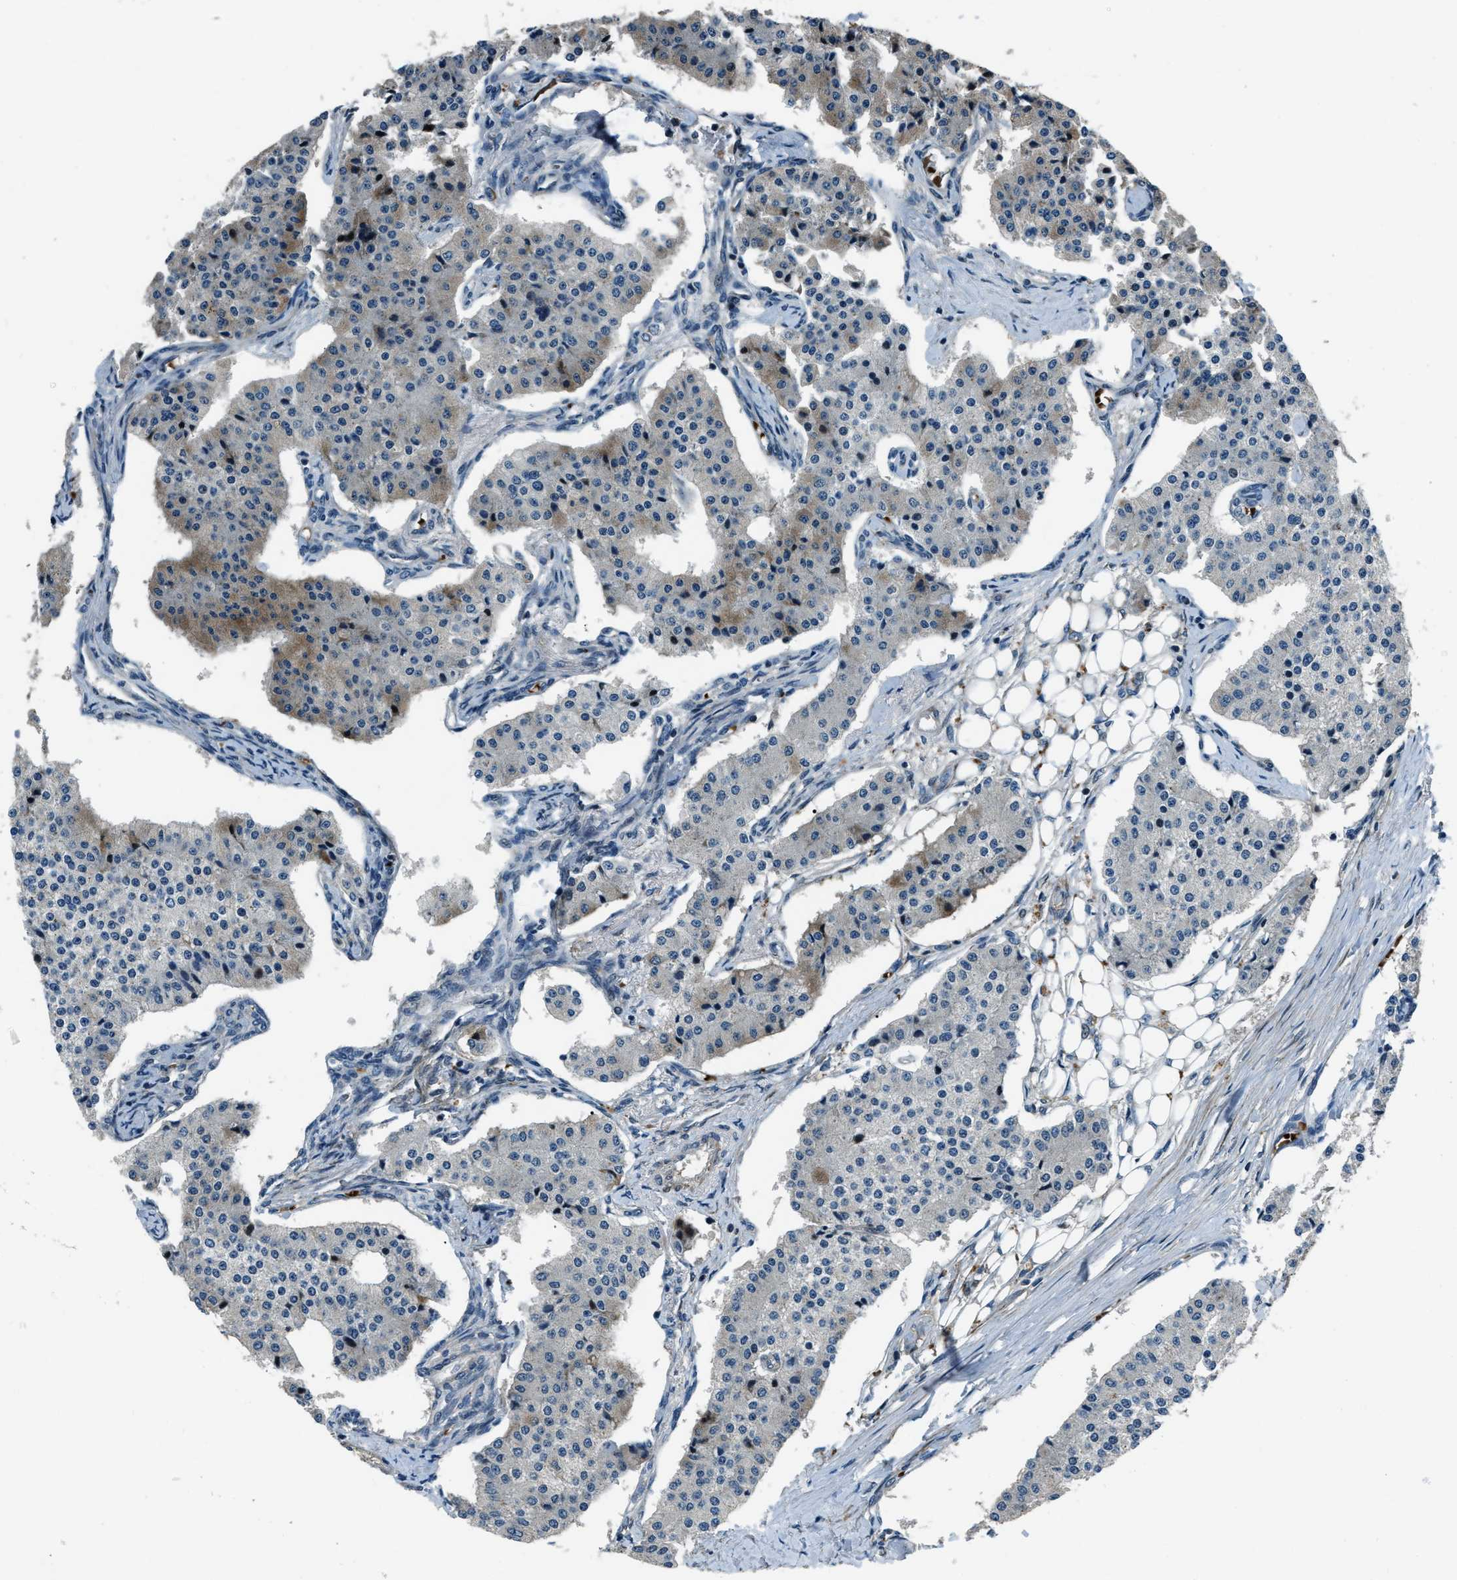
{"staining": {"intensity": "moderate", "quantity": "<25%", "location": "cytoplasmic/membranous"}, "tissue": "carcinoid", "cell_type": "Tumor cells", "image_type": "cancer", "snomed": [{"axis": "morphology", "description": "Carcinoid, malignant, NOS"}, {"axis": "topography", "description": "Colon"}], "caption": "The image exhibits staining of malignant carcinoid, revealing moderate cytoplasmic/membranous protein expression (brown color) within tumor cells.", "gene": "NUDCD3", "patient": {"sex": "female", "age": 52}}